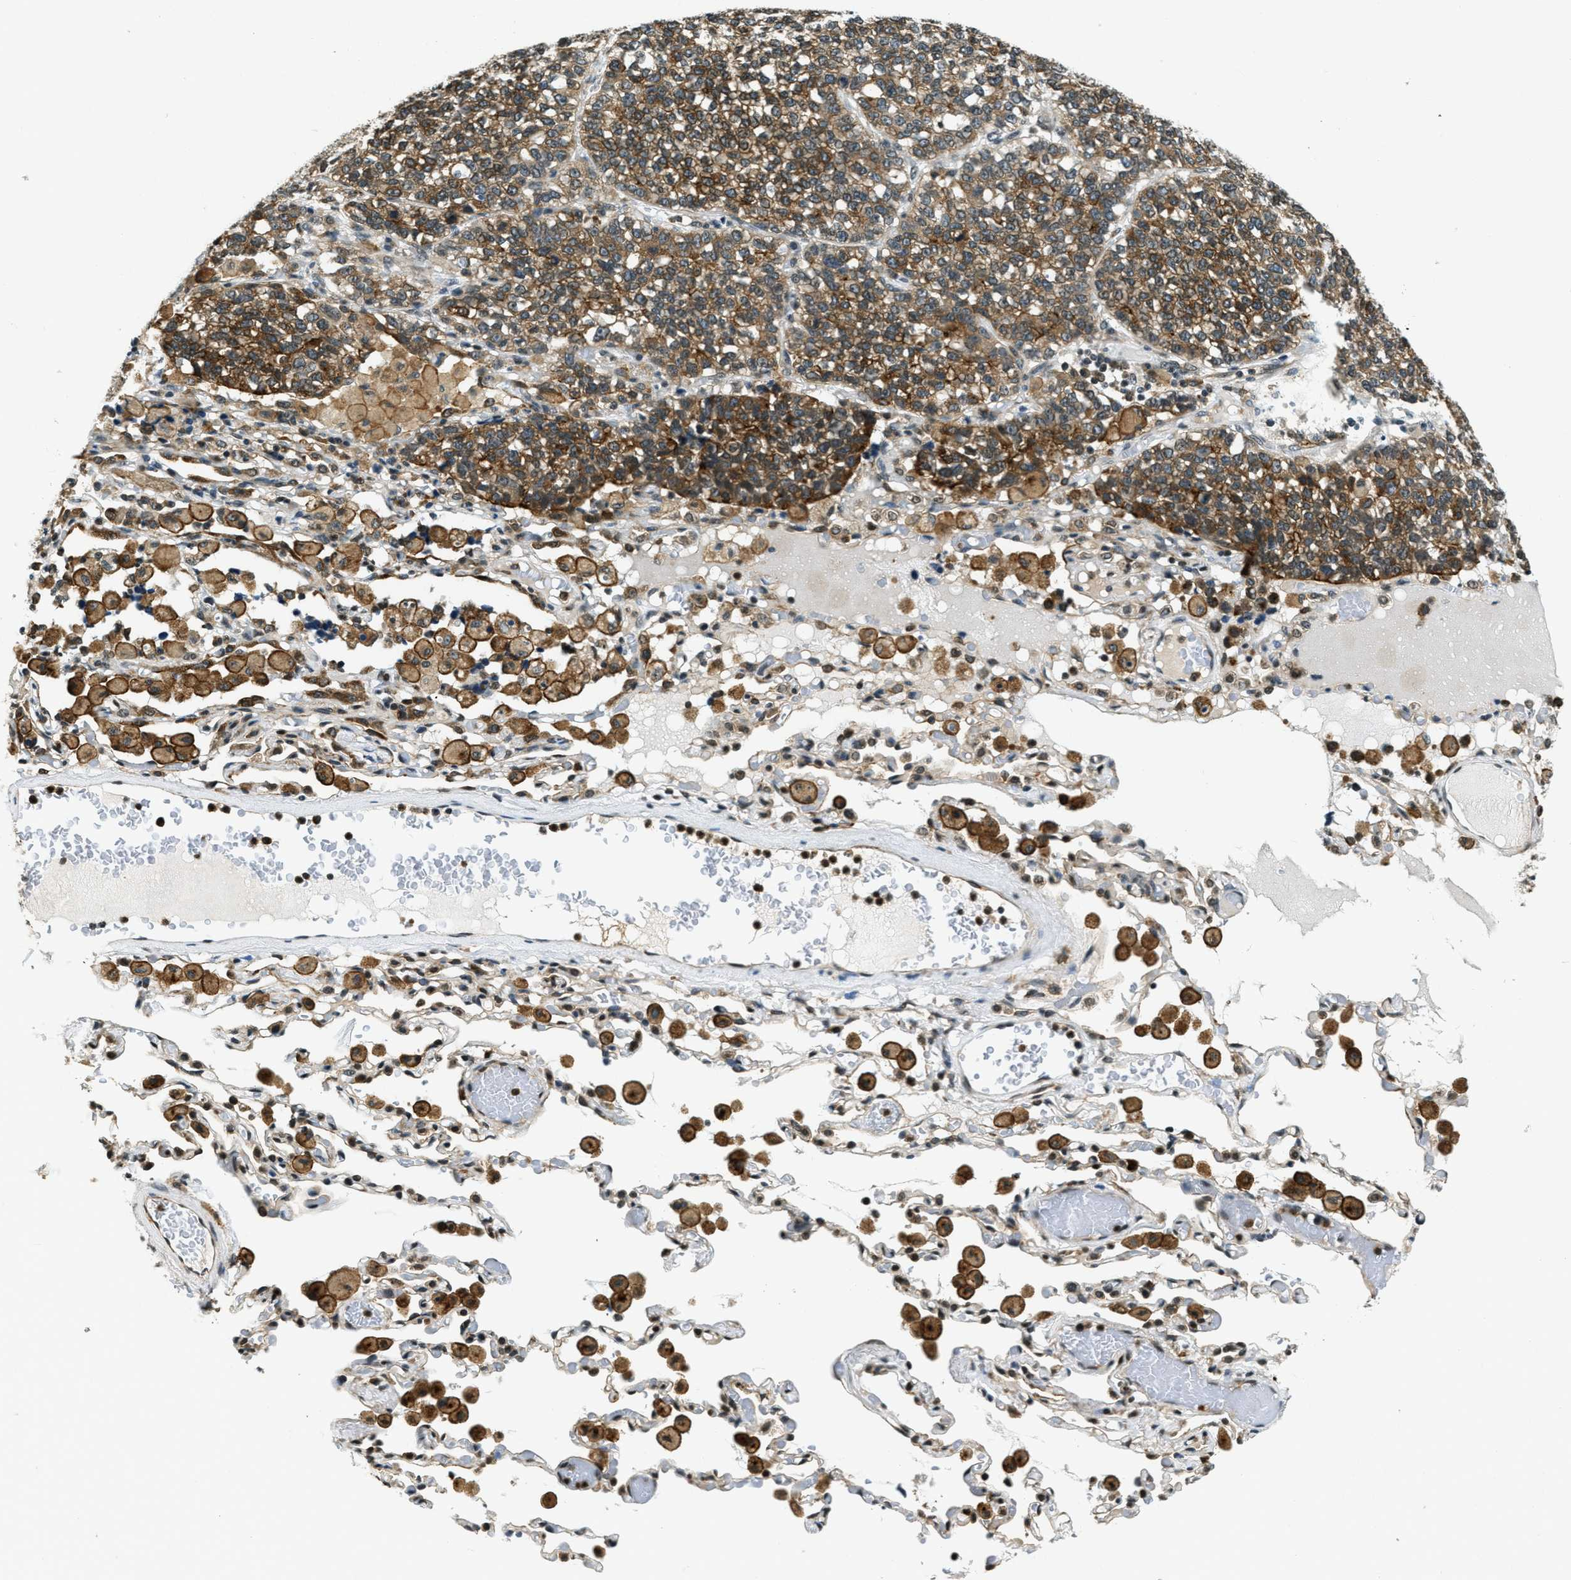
{"staining": {"intensity": "moderate", "quantity": ">75%", "location": "cytoplasmic/membranous"}, "tissue": "lung cancer", "cell_type": "Tumor cells", "image_type": "cancer", "snomed": [{"axis": "morphology", "description": "Adenocarcinoma, NOS"}, {"axis": "topography", "description": "Lung"}], "caption": "A medium amount of moderate cytoplasmic/membranous staining is present in about >75% of tumor cells in lung cancer tissue.", "gene": "RAB11FIP1", "patient": {"sex": "male", "age": 49}}